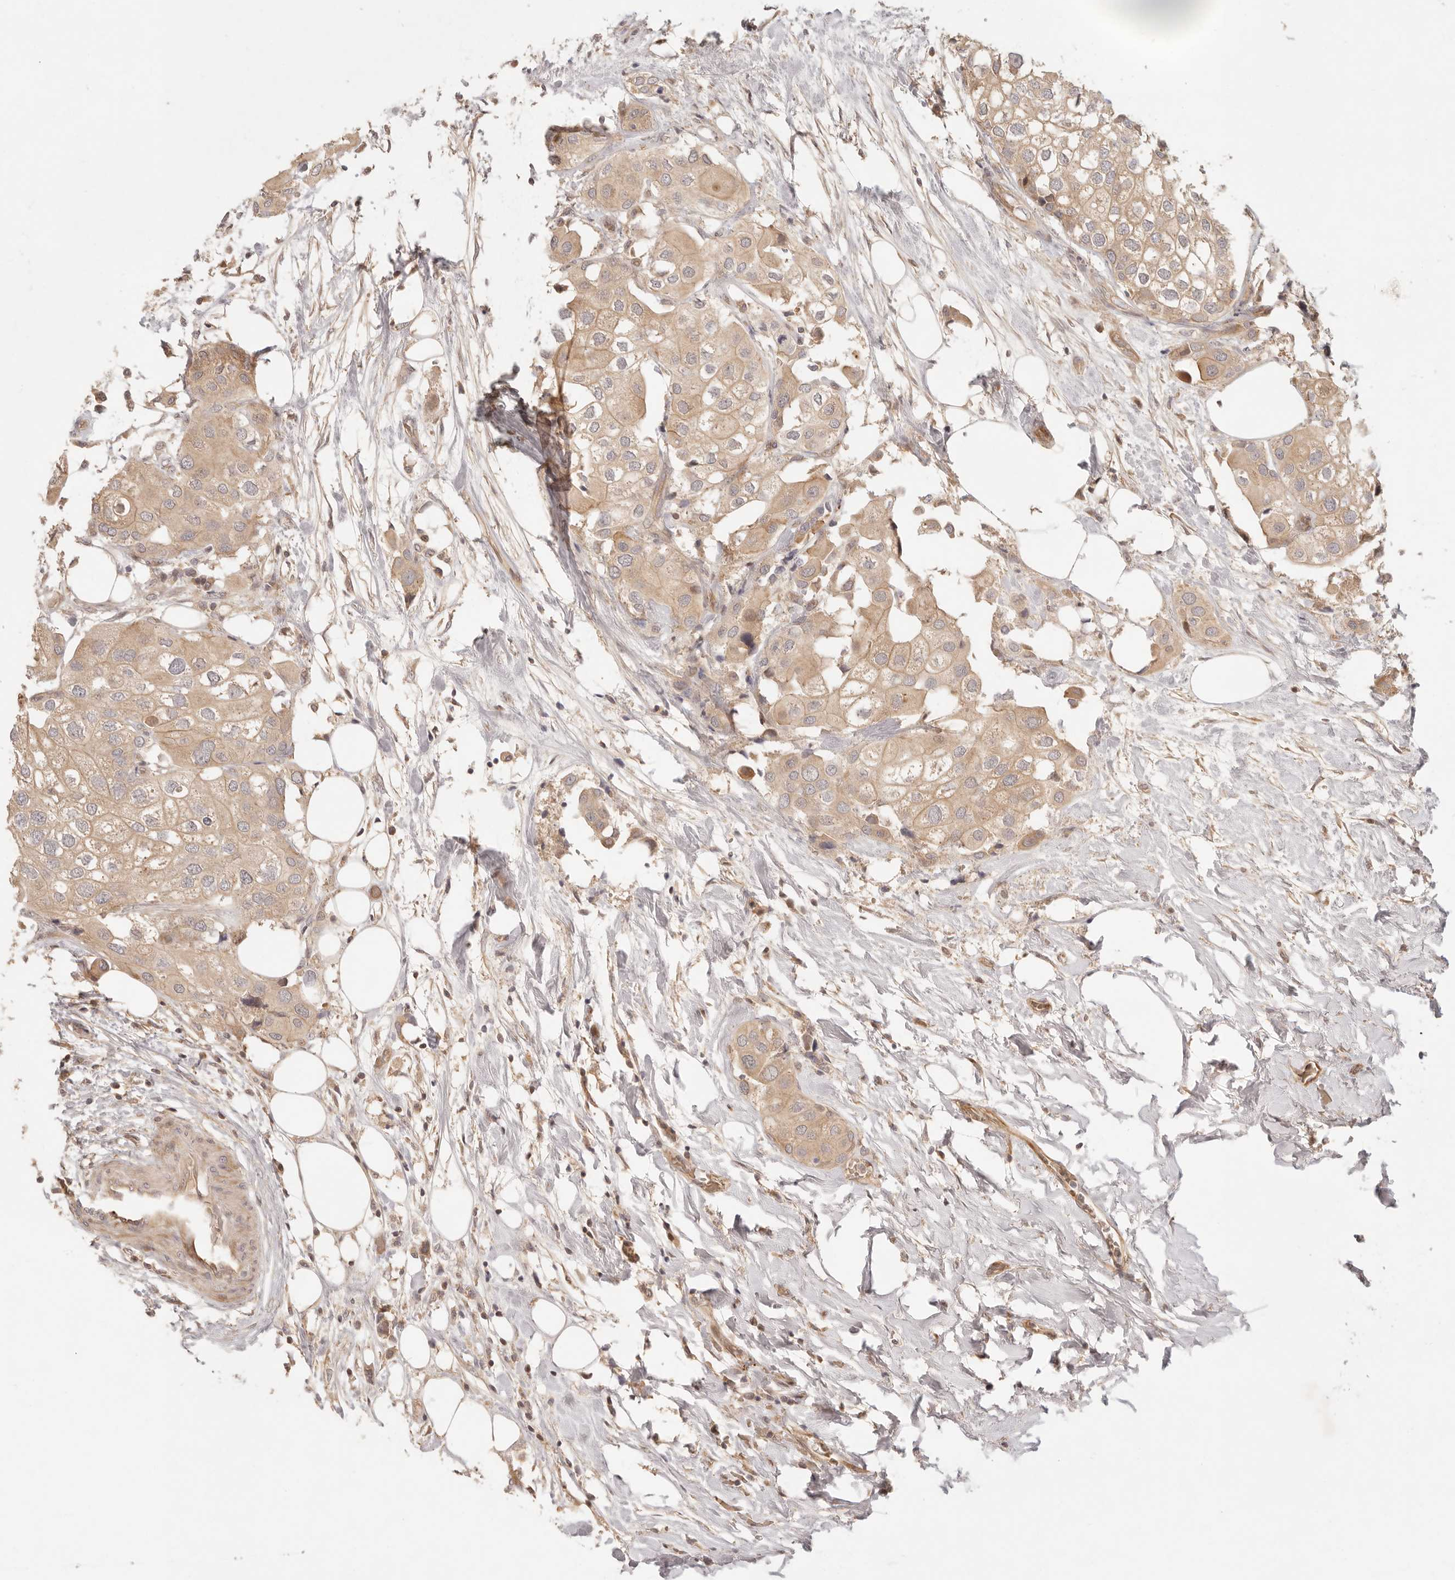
{"staining": {"intensity": "negative", "quantity": "none", "location": "none"}, "tissue": "urothelial cancer", "cell_type": "Tumor cells", "image_type": "cancer", "snomed": [{"axis": "morphology", "description": "Urothelial carcinoma, High grade"}, {"axis": "topography", "description": "Urinary bladder"}], "caption": "A high-resolution photomicrograph shows IHC staining of urothelial cancer, which exhibits no significant positivity in tumor cells.", "gene": "PPP1R3B", "patient": {"sex": "male", "age": 64}}